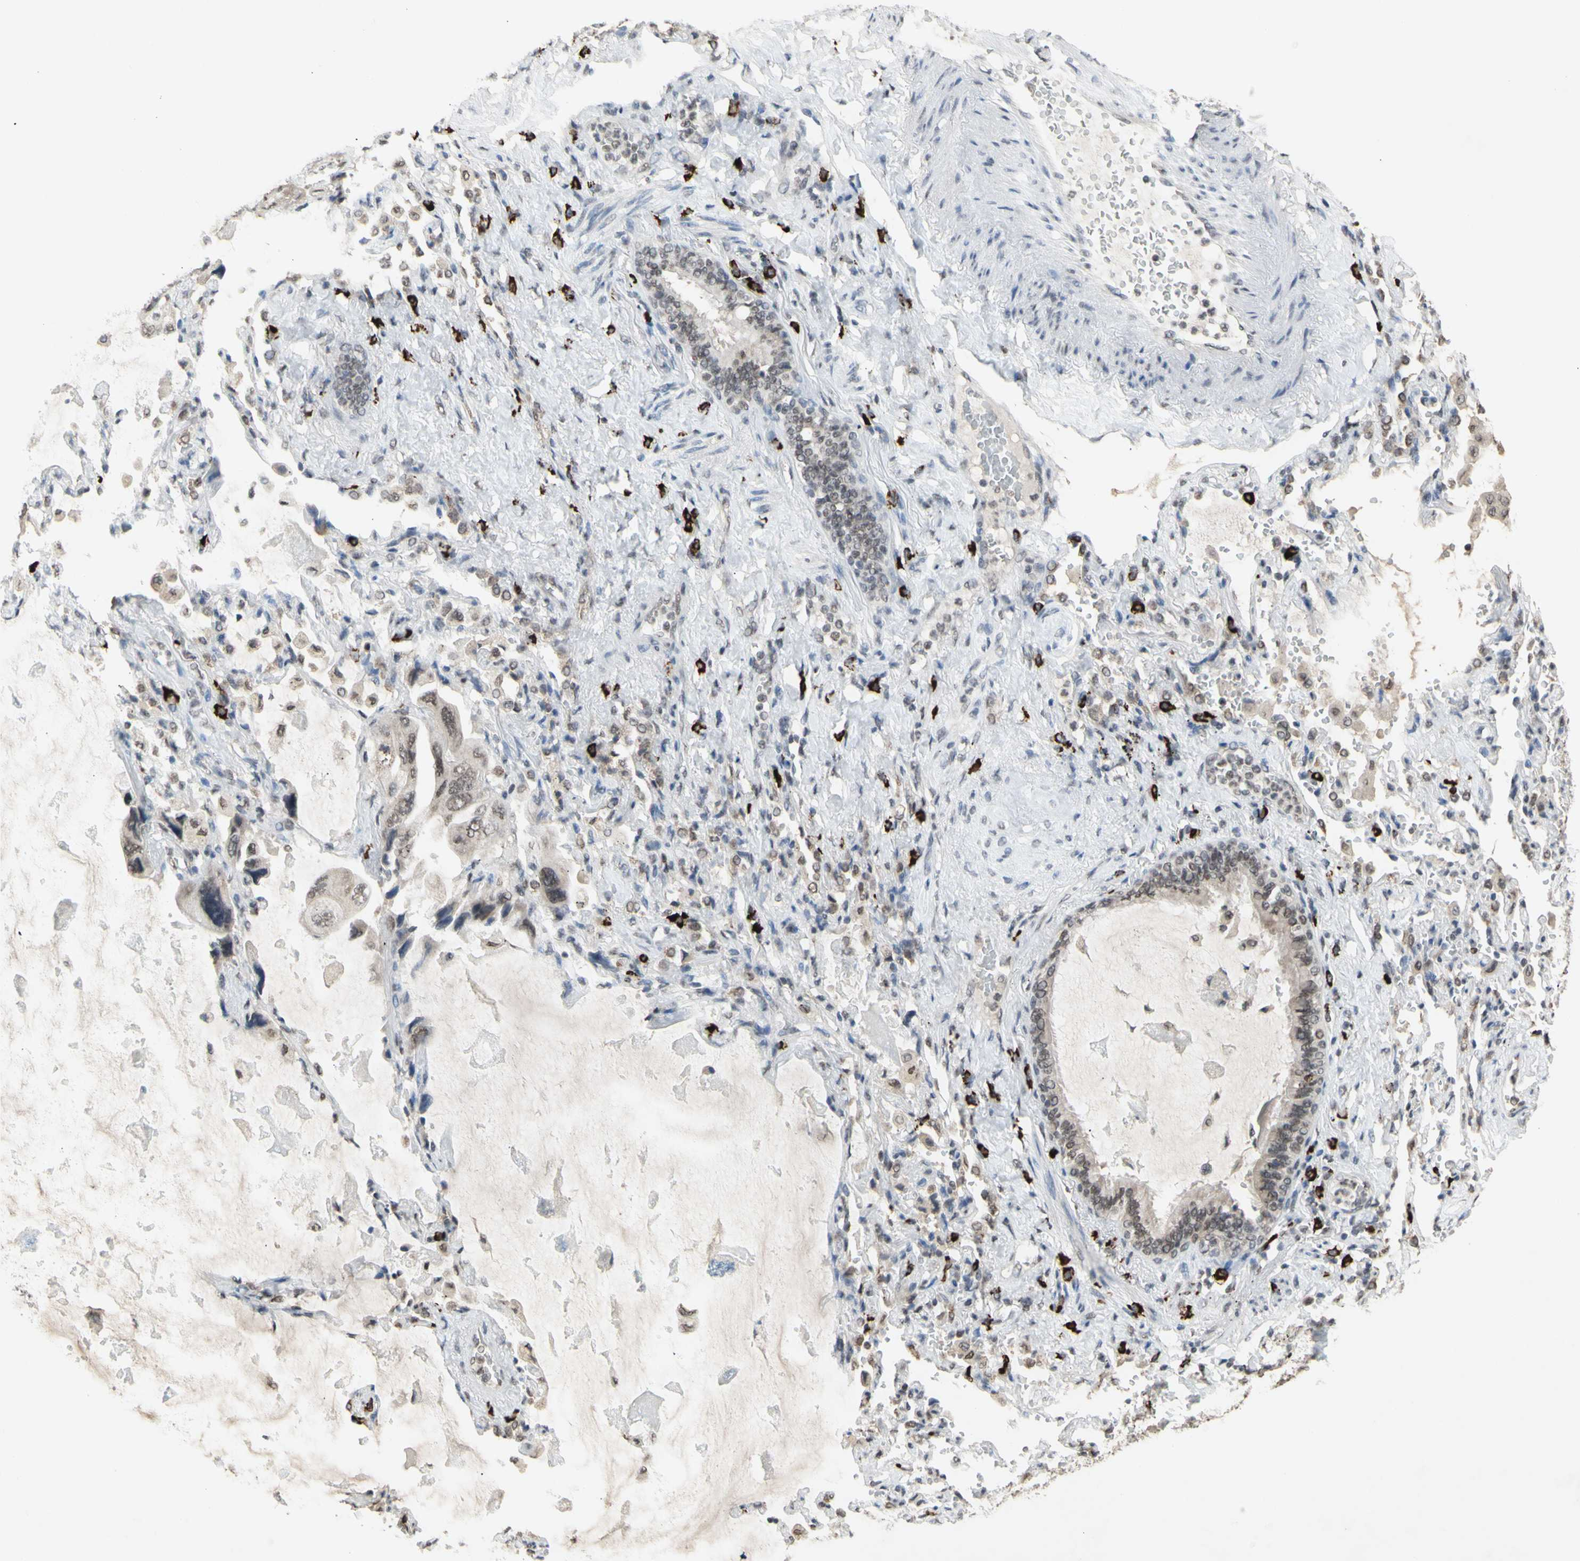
{"staining": {"intensity": "weak", "quantity": ">75%", "location": "nuclear"}, "tissue": "lung cancer", "cell_type": "Tumor cells", "image_type": "cancer", "snomed": [{"axis": "morphology", "description": "Squamous cell carcinoma, NOS"}, {"axis": "topography", "description": "Lung"}], "caption": "The micrograph shows a brown stain indicating the presence of a protein in the nuclear of tumor cells in lung squamous cell carcinoma.", "gene": "SFPQ", "patient": {"sex": "female", "age": 73}}